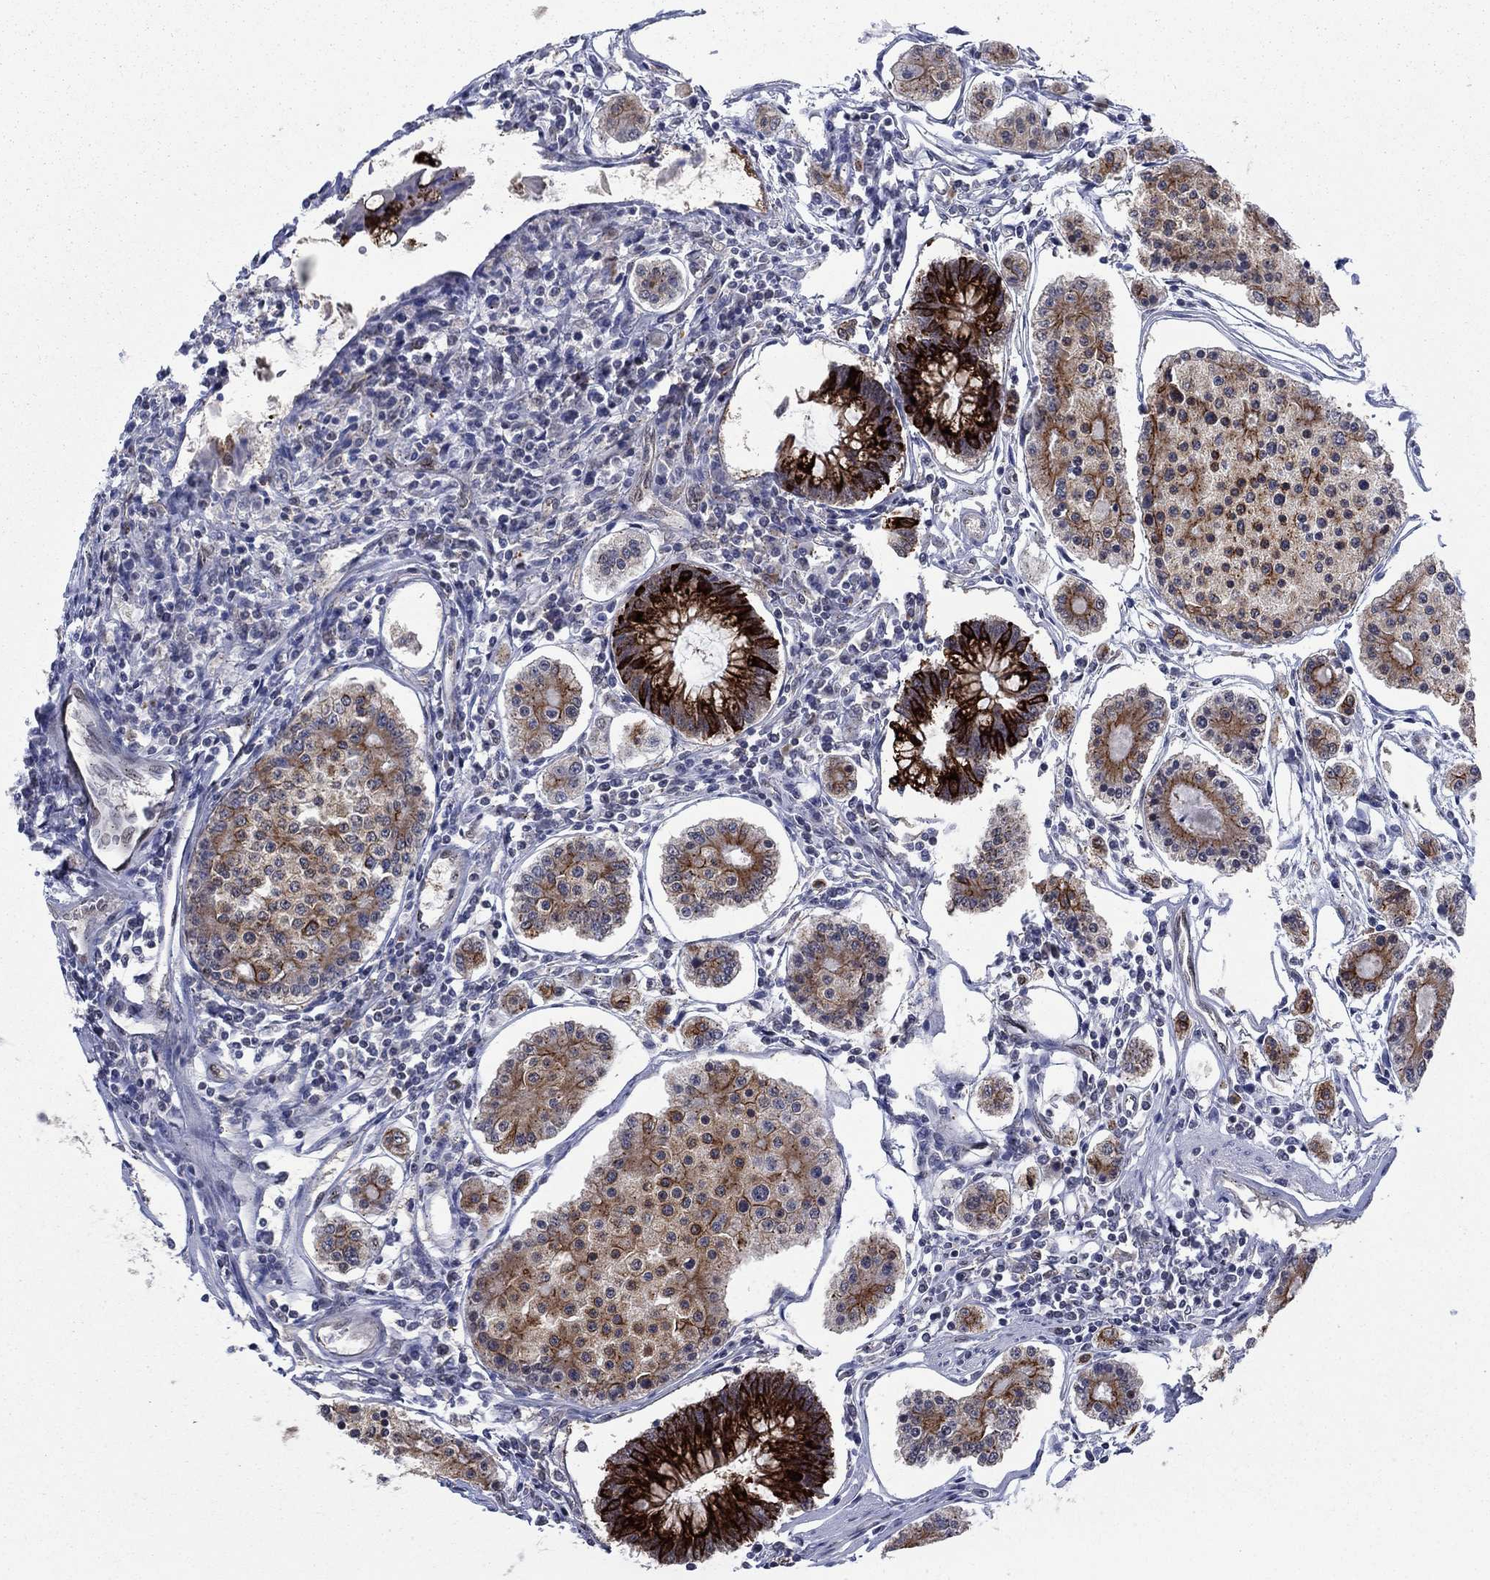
{"staining": {"intensity": "strong", "quantity": "<25%", "location": "cytoplasmic/membranous"}, "tissue": "carcinoid", "cell_type": "Tumor cells", "image_type": "cancer", "snomed": [{"axis": "morphology", "description": "Carcinoid, malignant, NOS"}, {"axis": "topography", "description": "Small intestine"}], "caption": "Strong cytoplasmic/membranous expression is present in approximately <25% of tumor cells in carcinoid. (IHC, brightfield microscopy, high magnification).", "gene": "SH3RF1", "patient": {"sex": "female", "age": 65}}